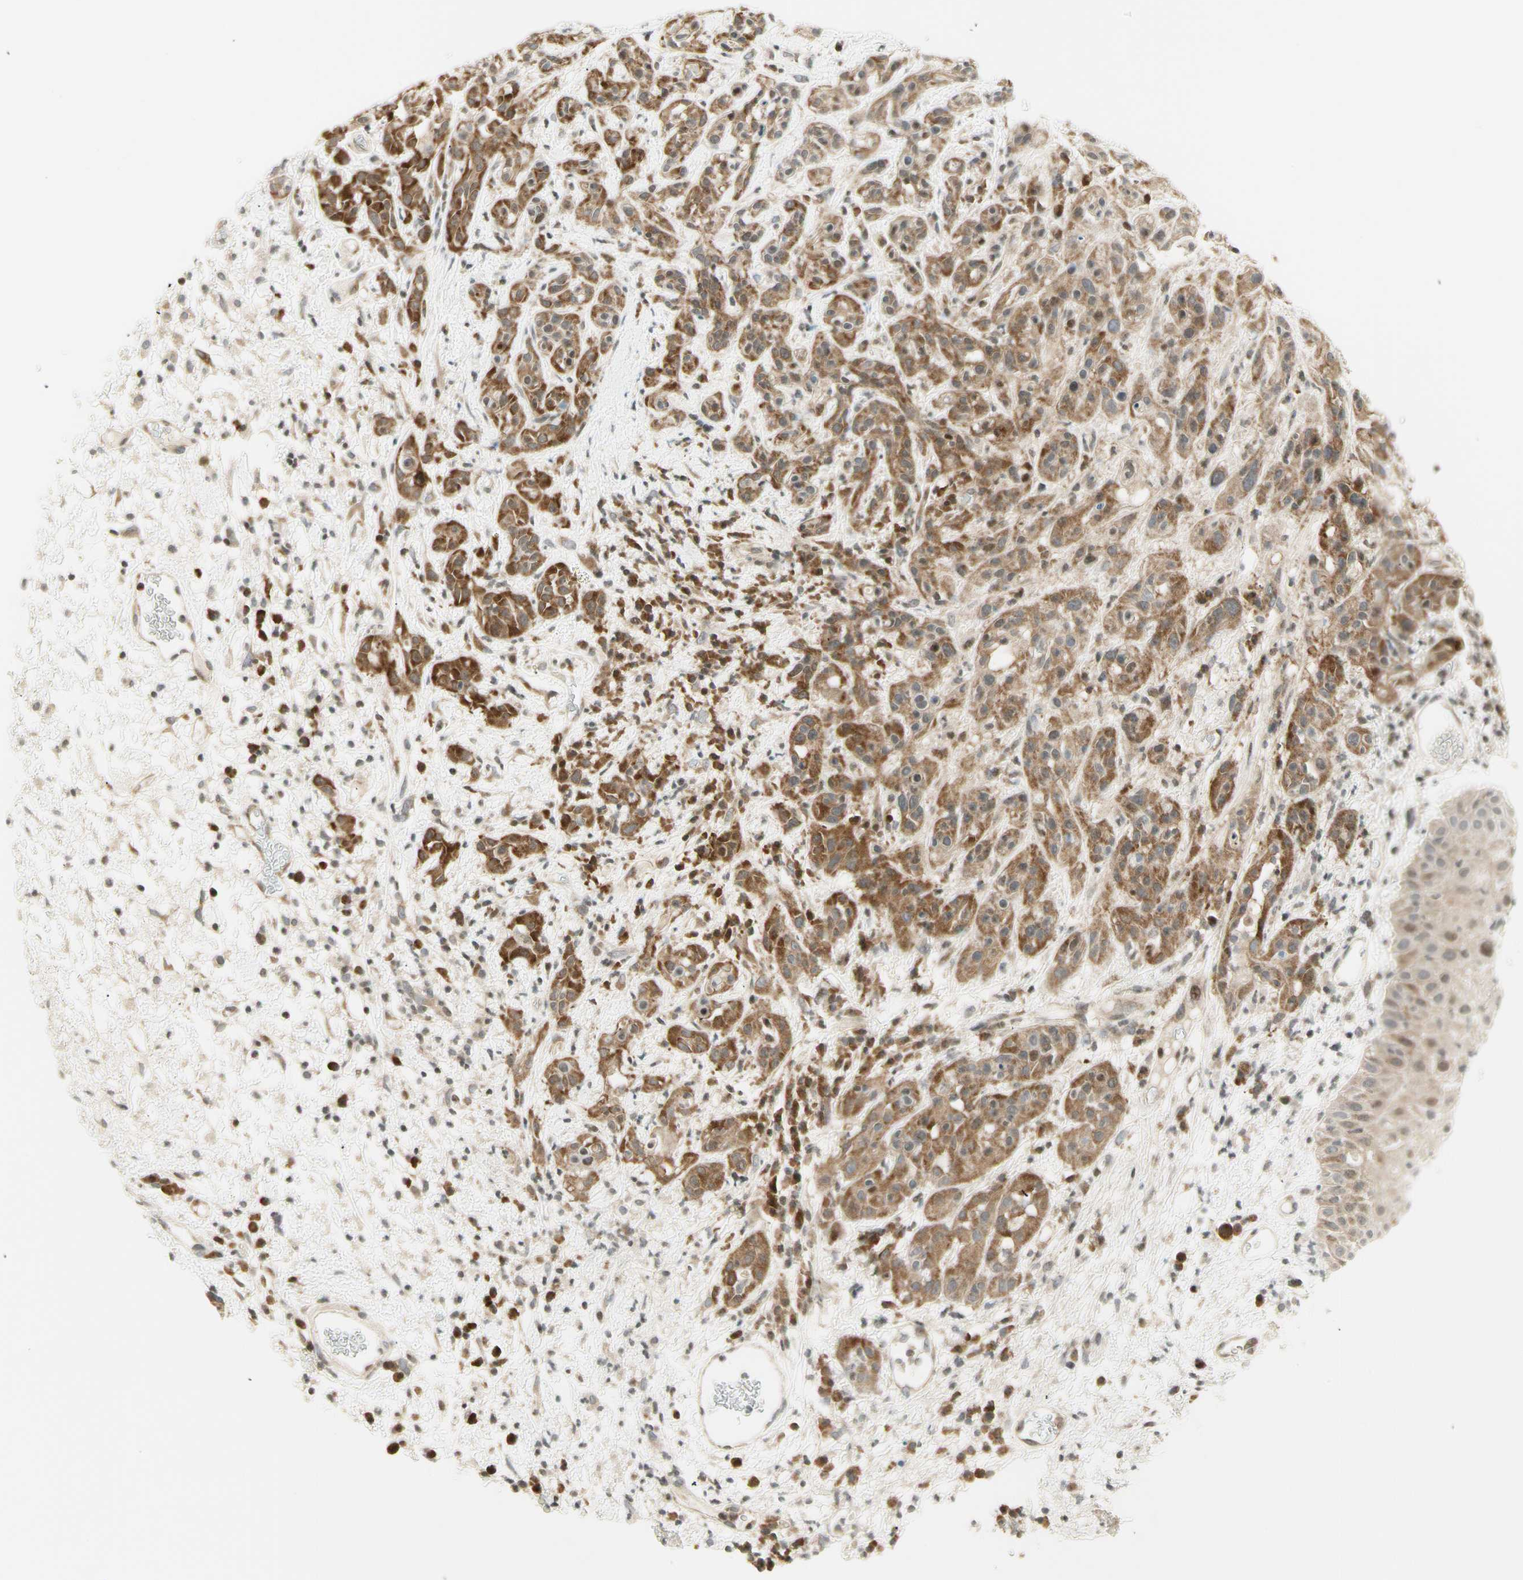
{"staining": {"intensity": "moderate", "quantity": ">75%", "location": "cytoplasmic/membranous"}, "tissue": "head and neck cancer", "cell_type": "Tumor cells", "image_type": "cancer", "snomed": [{"axis": "morphology", "description": "Squamous cell carcinoma, NOS"}, {"axis": "topography", "description": "Head-Neck"}], "caption": "IHC micrograph of human squamous cell carcinoma (head and neck) stained for a protein (brown), which exhibits medium levels of moderate cytoplasmic/membranous staining in approximately >75% of tumor cells.", "gene": "TPT1", "patient": {"sex": "male", "age": 62}}